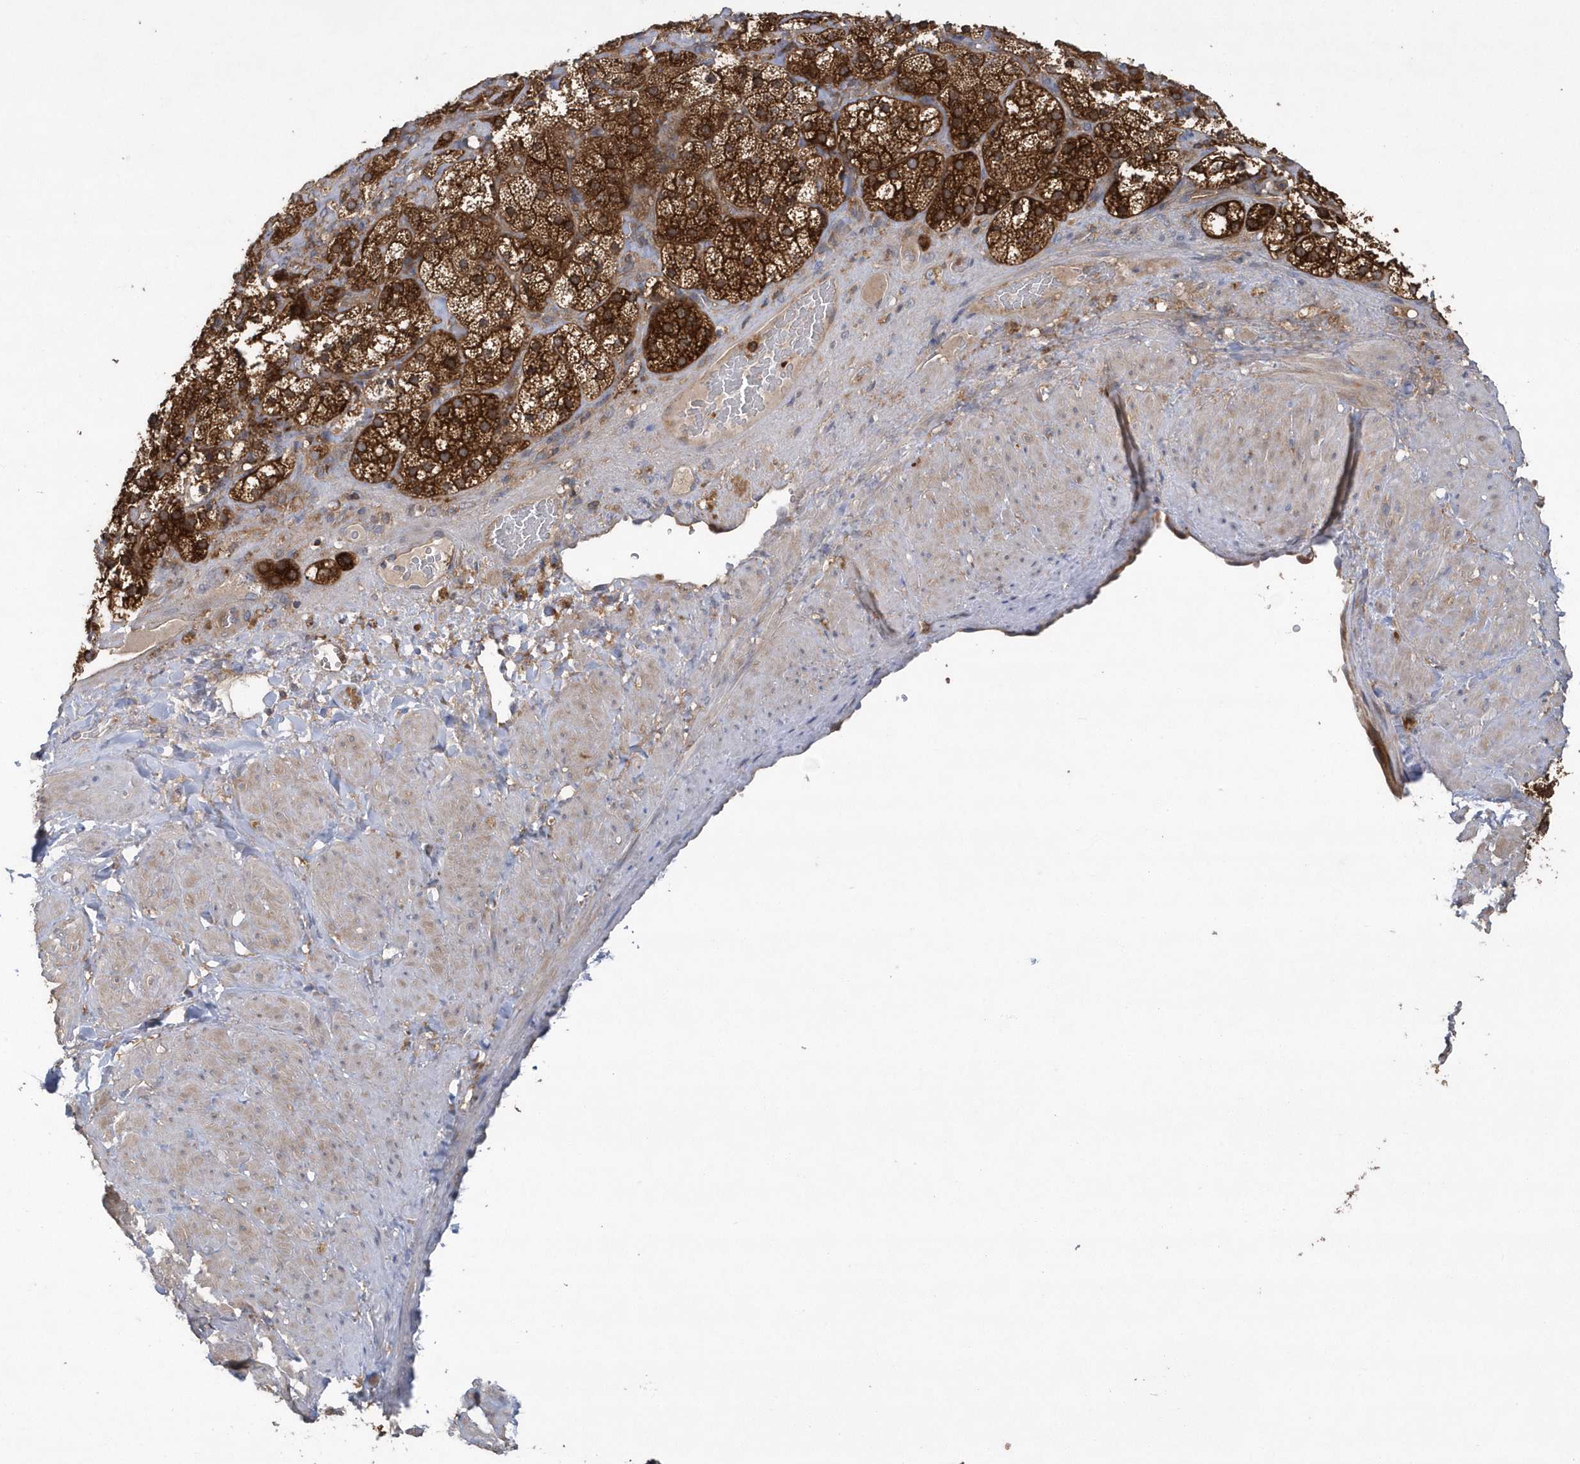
{"staining": {"intensity": "strong", "quantity": ">75%", "location": "cytoplasmic/membranous"}, "tissue": "adrenal gland", "cell_type": "Glandular cells", "image_type": "normal", "snomed": [{"axis": "morphology", "description": "Normal tissue, NOS"}, {"axis": "topography", "description": "Adrenal gland"}], "caption": "This is a histology image of immunohistochemistry staining of benign adrenal gland, which shows strong expression in the cytoplasmic/membranous of glandular cells.", "gene": "PAICS", "patient": {"sex": "male", "age": 57}}